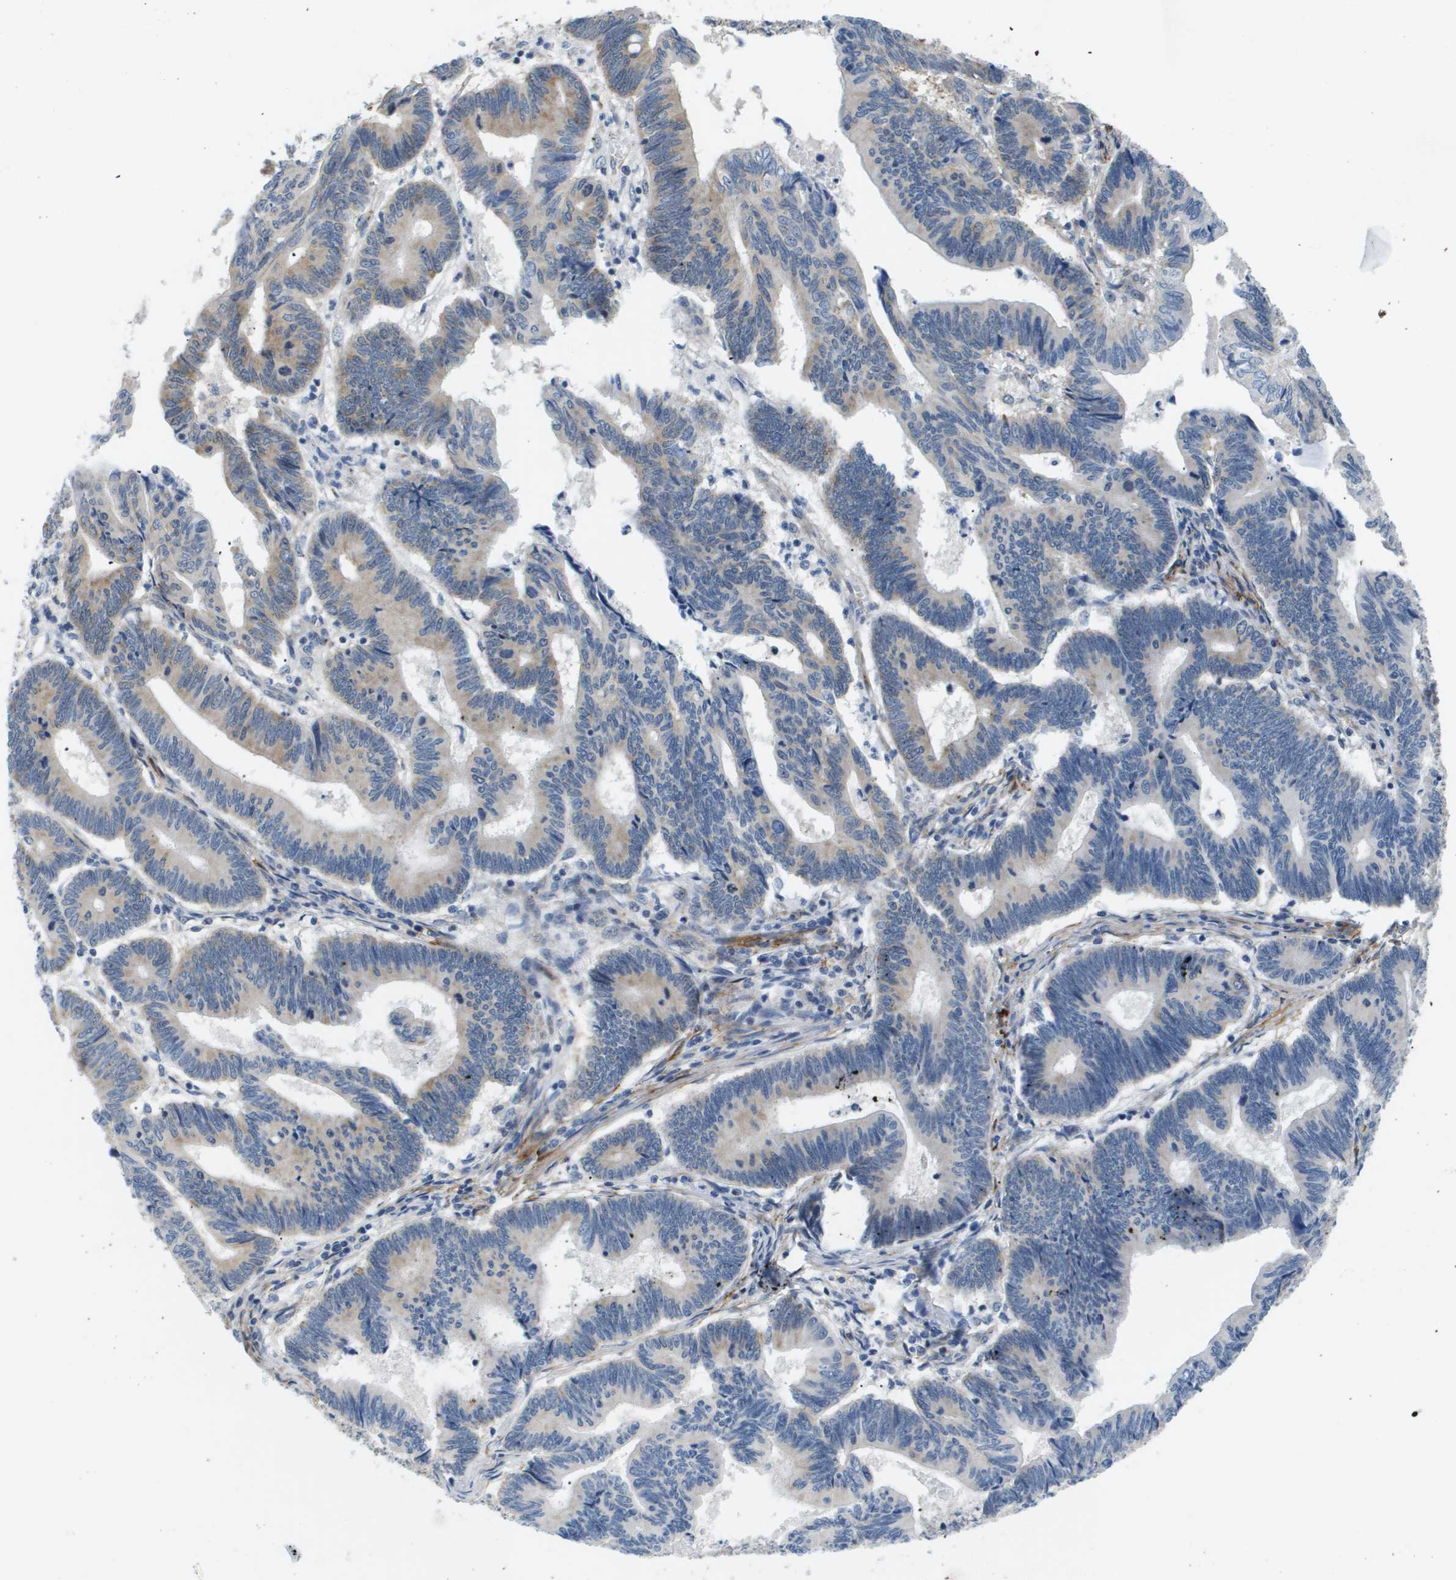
{"staining": {"intensity": "moderate", "quantity": "<25%", "location": "cytoplasmic/membranous"}, "tissue": "pancreatic cancer", "cell_type": "Tumor cells", "image_type": "cancer", "snomed": [{"axis": "morphology", "description": "Adenocarcinoma, NOS"}, {"axis": "topography", "description": "Pancreas"}], "caption": "Immunohistochemical staining of human pancreatic cancer displays moderate cytoplasmic/membranous protein staining in about <25% of tumor cells. The staining was performed using DAB (3,3'-diaminobenzidine) to visualize the protein expression in brown, while the nuclei were stained in blue with hematoxylin (Magnification: 20x).", "gene": "OTUD5", "patient": {"sex": "female", "age": 70}}